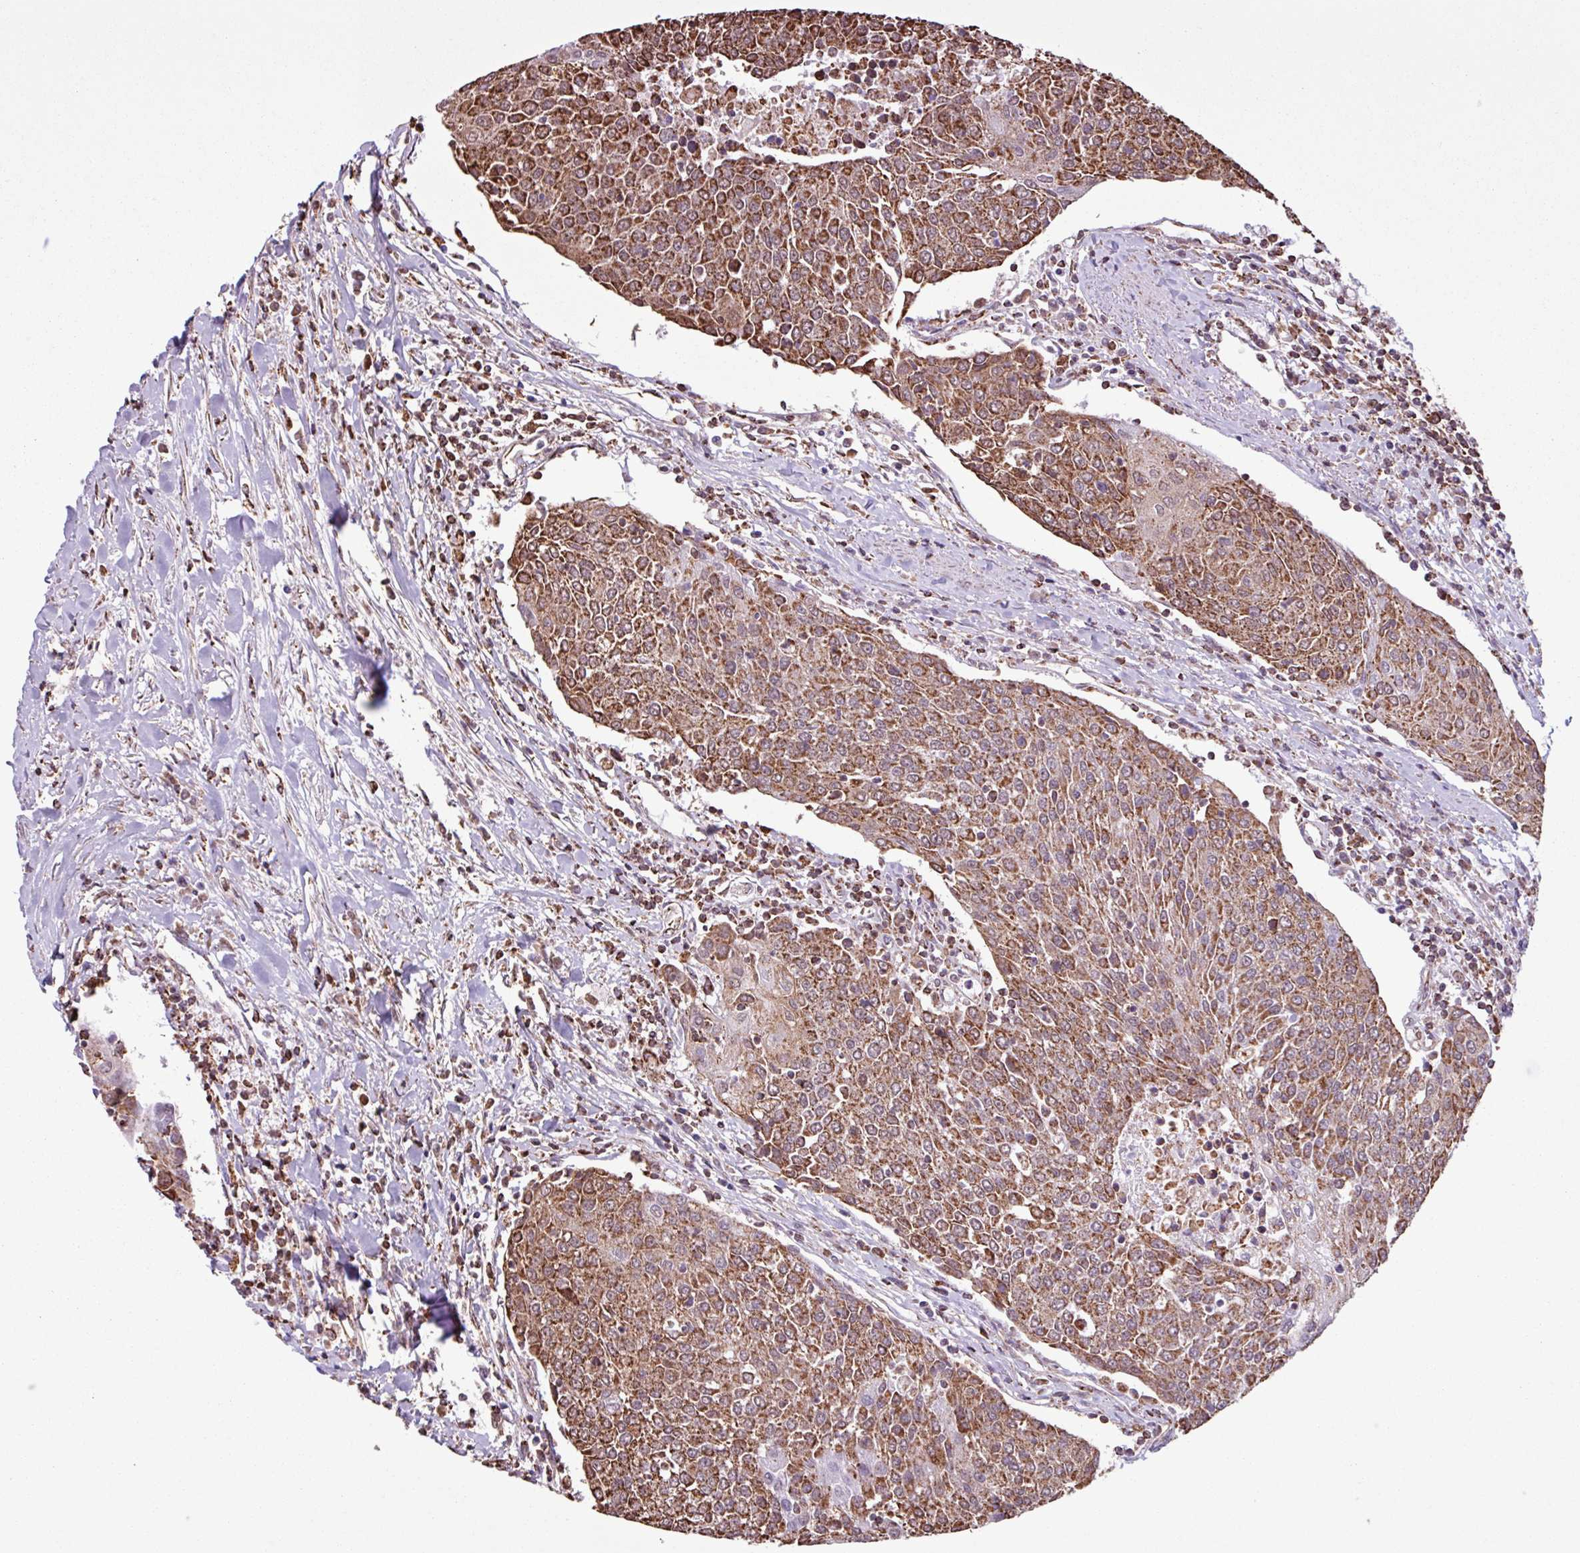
{"staining": {"intensity": "strong", "quantity": ">75%", "location": "cytoplasmic/membranous"}, "tissue": "urothelial cancer", "cell_type": "Tumor cells", "image_type": "cancer", "snomed": [{"axis": "morphology", "description": "Urothelial carcinoma, High grade"}, {"axis": "topography", "description": "Urinary bladder"}], "caption": "High-grade urothelial carcinoma stained with immunohistochemistry exhibits strong cytoplasmic/membranous expression in approximately >75% of tumor cells.", "gene": "ALG8", "patient": {"sex": "female", "age": 85}}